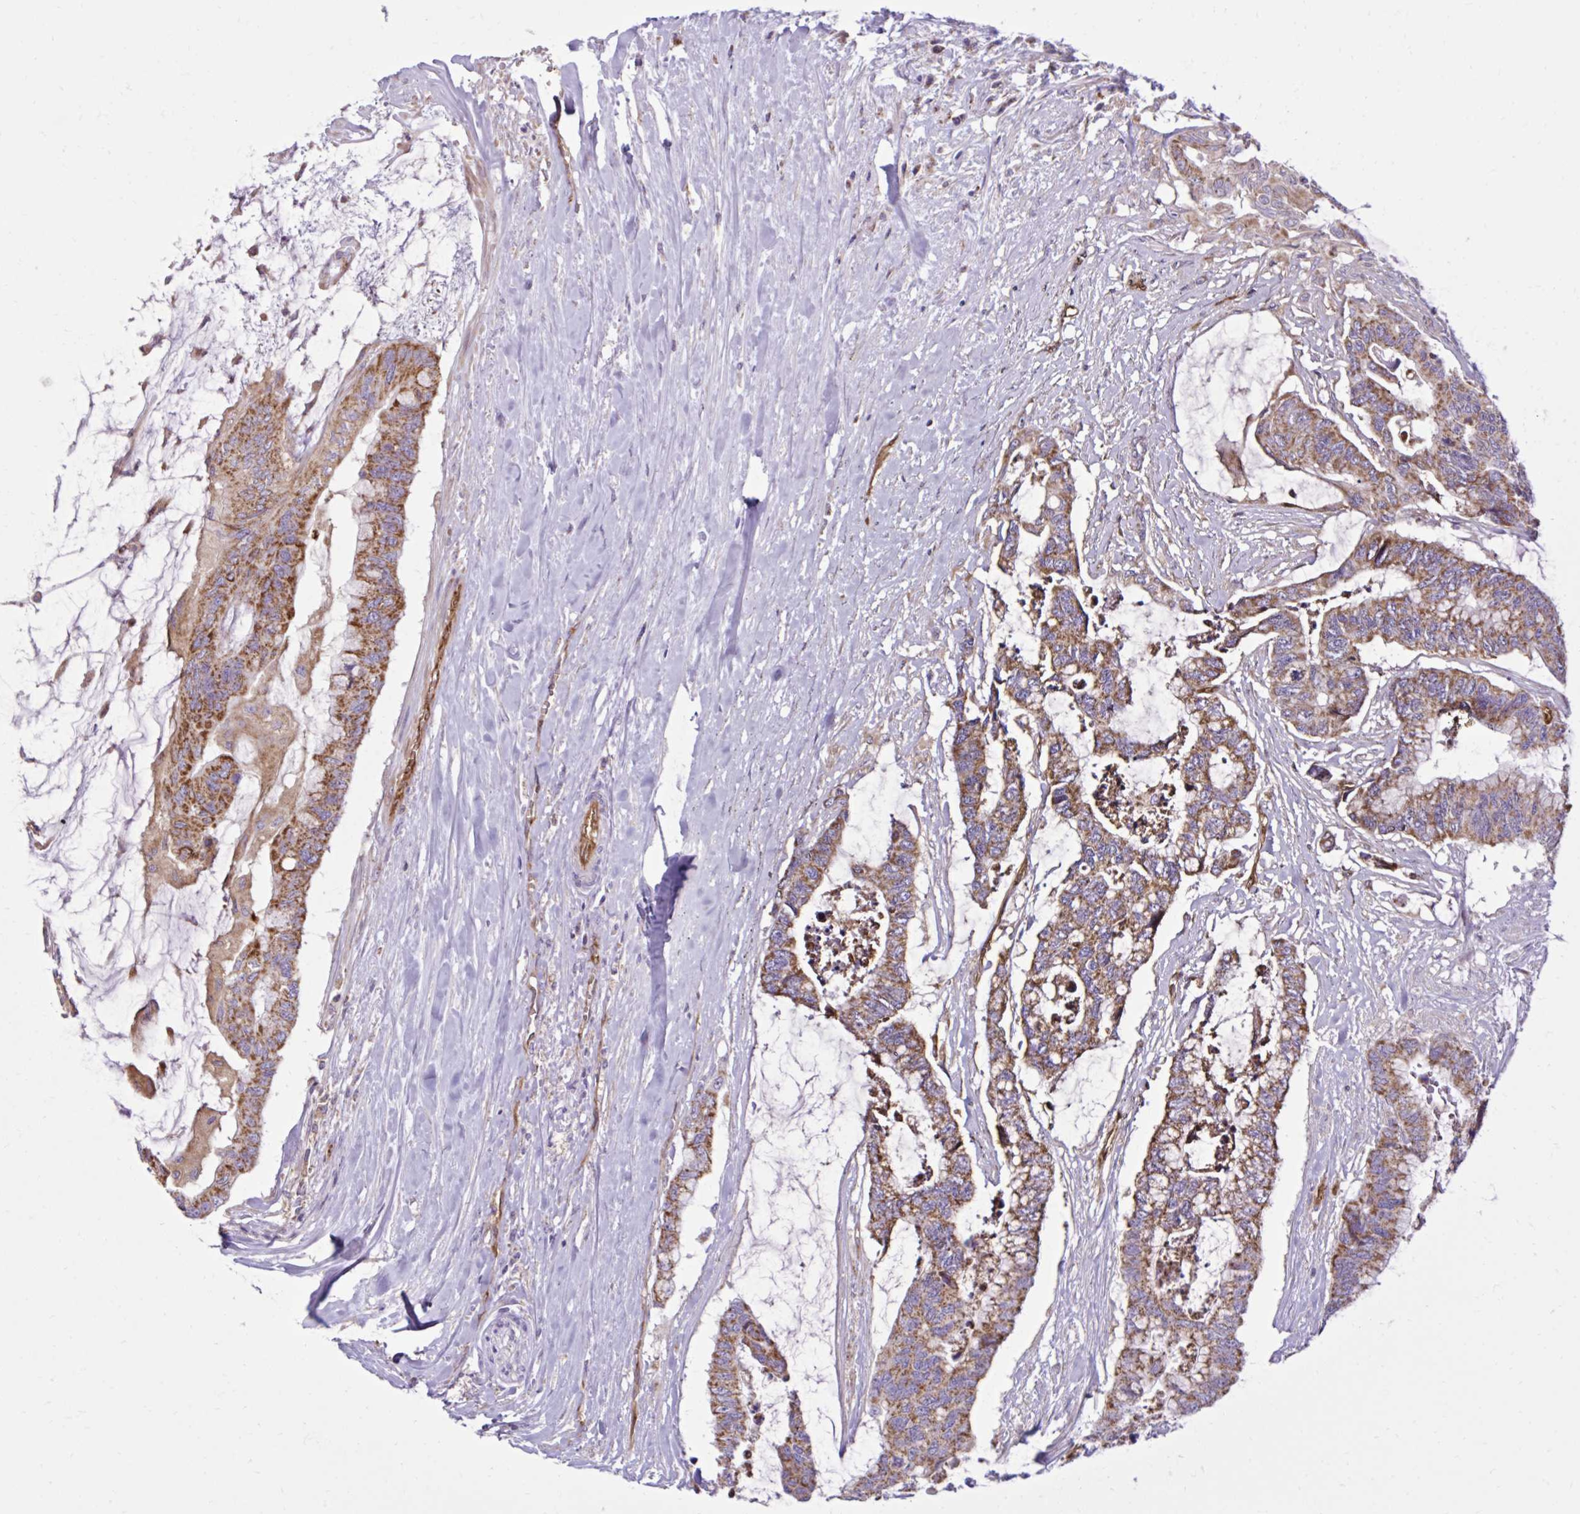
{"staining": {"intensity": "strong", "quantity": ">75%", "location": "cytoplasmic/membranous"}, "tissue": "colorectal cancer", "cell_type": "Tumor cells", "image_type": "cancer", "snomed": [{"axis": "morphology", "description": "Adenocarcinoma, NOS"}, {"axis": "topography", "description": "Rectum"}], "caption": "Colorectal cancer (adenocarcinoma) stained with a brown dye reveals strong cytoplasmic/membranous positive positivity in about >75% of tumor cells.", "gene": "LIMS1", "patient": {"sex": "female", "age": 59}}